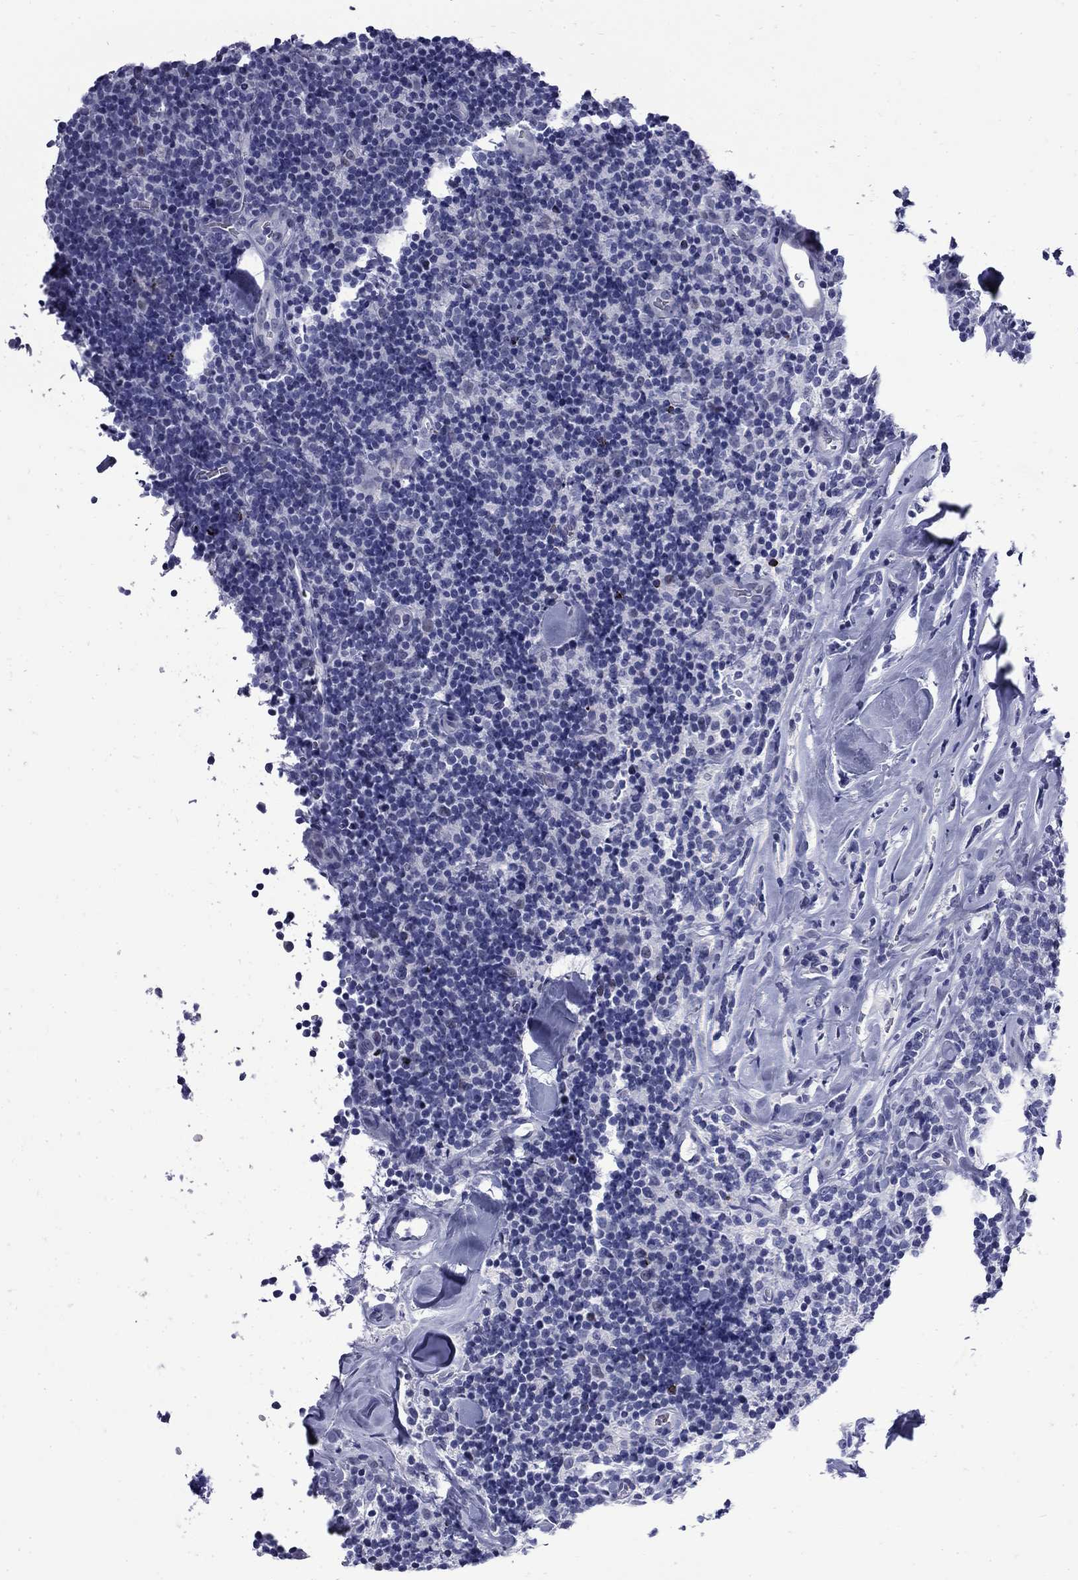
{"staining": {"intensity": "negative", "quantity": "none", "location": "none"}, "tissue": "lymphoma", "cell_type": "Tumor cells", "image_type": "cancer", "snomed": [{"axis": "morphology", "description": "Malignant lymphoma, non-Hodgkin's type, Low grade"}, {"axis": "topography", "description": "Lymph node"}], "caption": "An immunohistochemistry (IHC) histopathology image of low-grade malignant lymphoma, non-Hodgkin's type is shown. There is no staining in tumor cells of low-grade malignant lymphoma, non-Hodgkin's type.", "gene": "MGARP", "patient": {"sex": "female", "age": 56}}